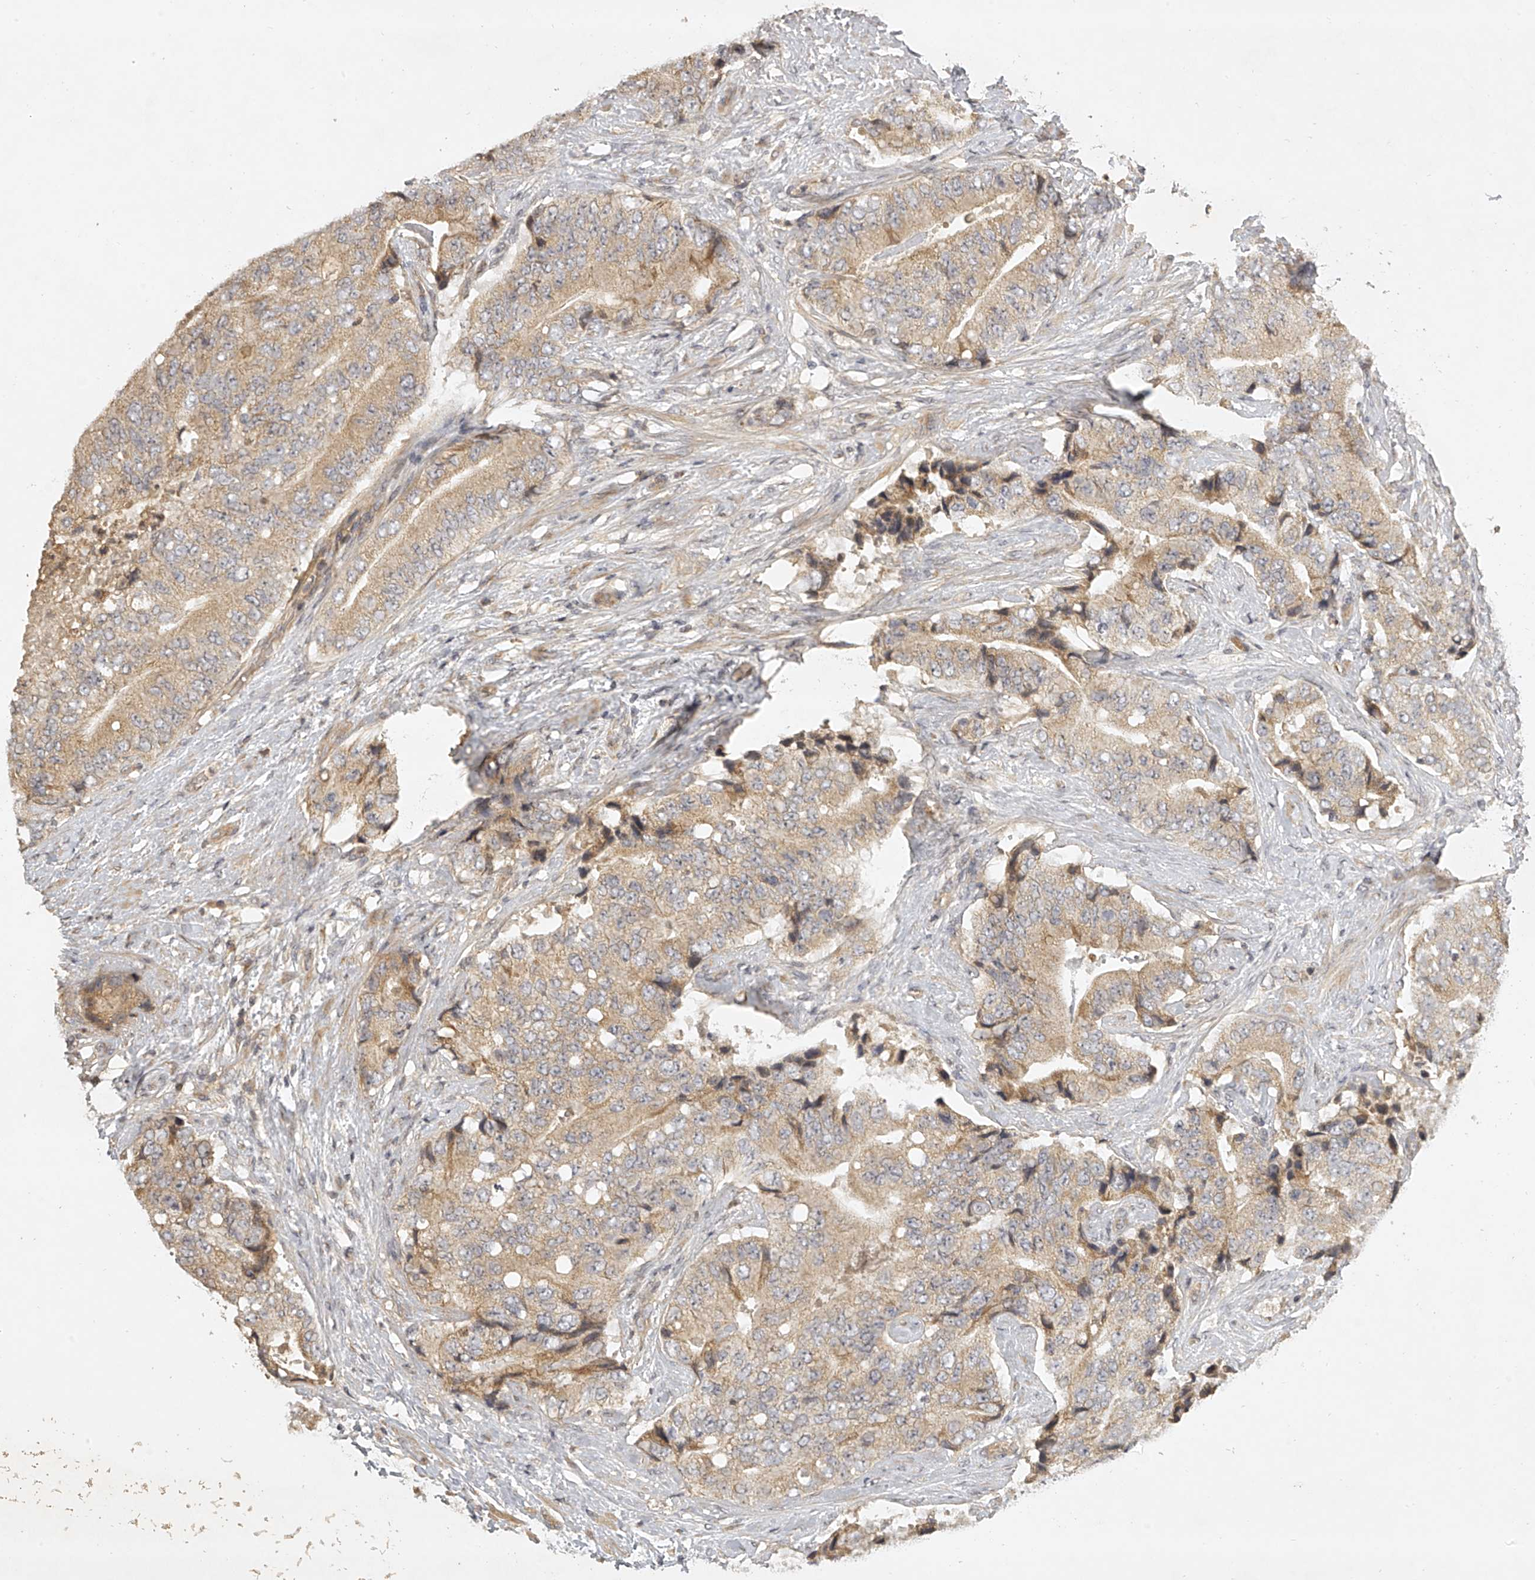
{"staining": {"intensity": "moderate", "quantity": "25%-75%", "location": "cytoplasmic/membranous"}, "tissue": "prostate cancer", "cell_type": "Tumor cells", "image_type": "cancer", "snomed": [{"axis": "morphology", "description": "Adenocarcinoma, High grade"}, {"axis": "topography", "description": "Prostate"}], "caption": "Immunohistochemistry (DAB) staining of human prostate high-grade adenocarcinoma reveals moderate cytoplasmic/membranous protein positivity in approximately 25%-75% of tumor cells. (DAB IHC, brown staining for protein, blue staining for nuclei).", "gene": "NFS1", "patient": {"sex": "male", "age": 70}}